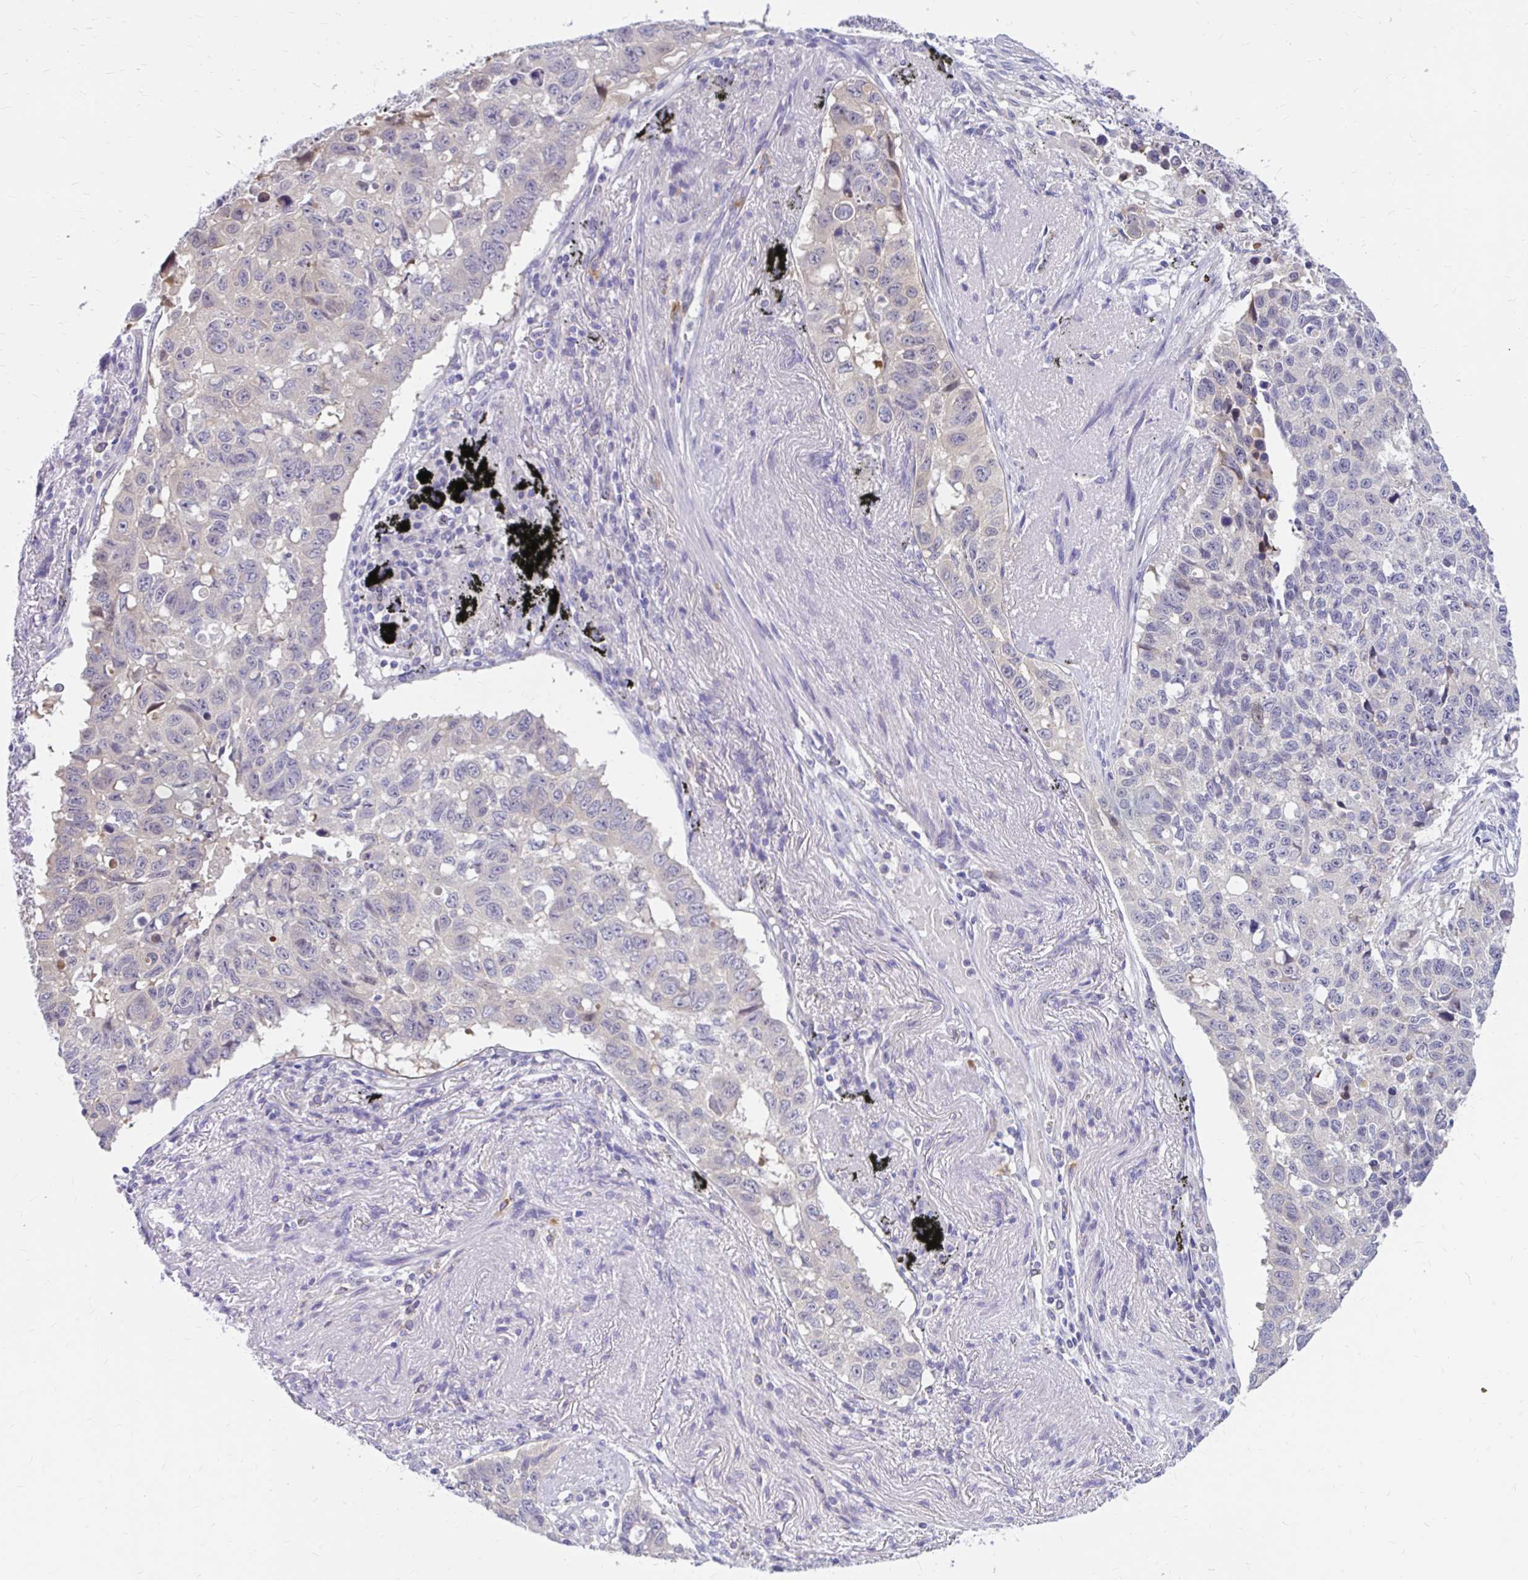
{"staining": {"intensity": "negative", "quantity": "none", "location": "none"}, "tissue": "lung cancer", "cell_type": "Tumor cells", "image_type": "cancer", "snomed": [{"axis": "morphology", "description": "Squamous cell carcinoma, NOS"}, {"axis": "topography", "description": "Lung"}], "caption": "Immunohistochemistry (IHC) of lung squamous cell carcinoma exhibits no positivity in tumor cells.", "gene": "MAP1LC3A", "patient": {"sex": "male", "age": 60}}